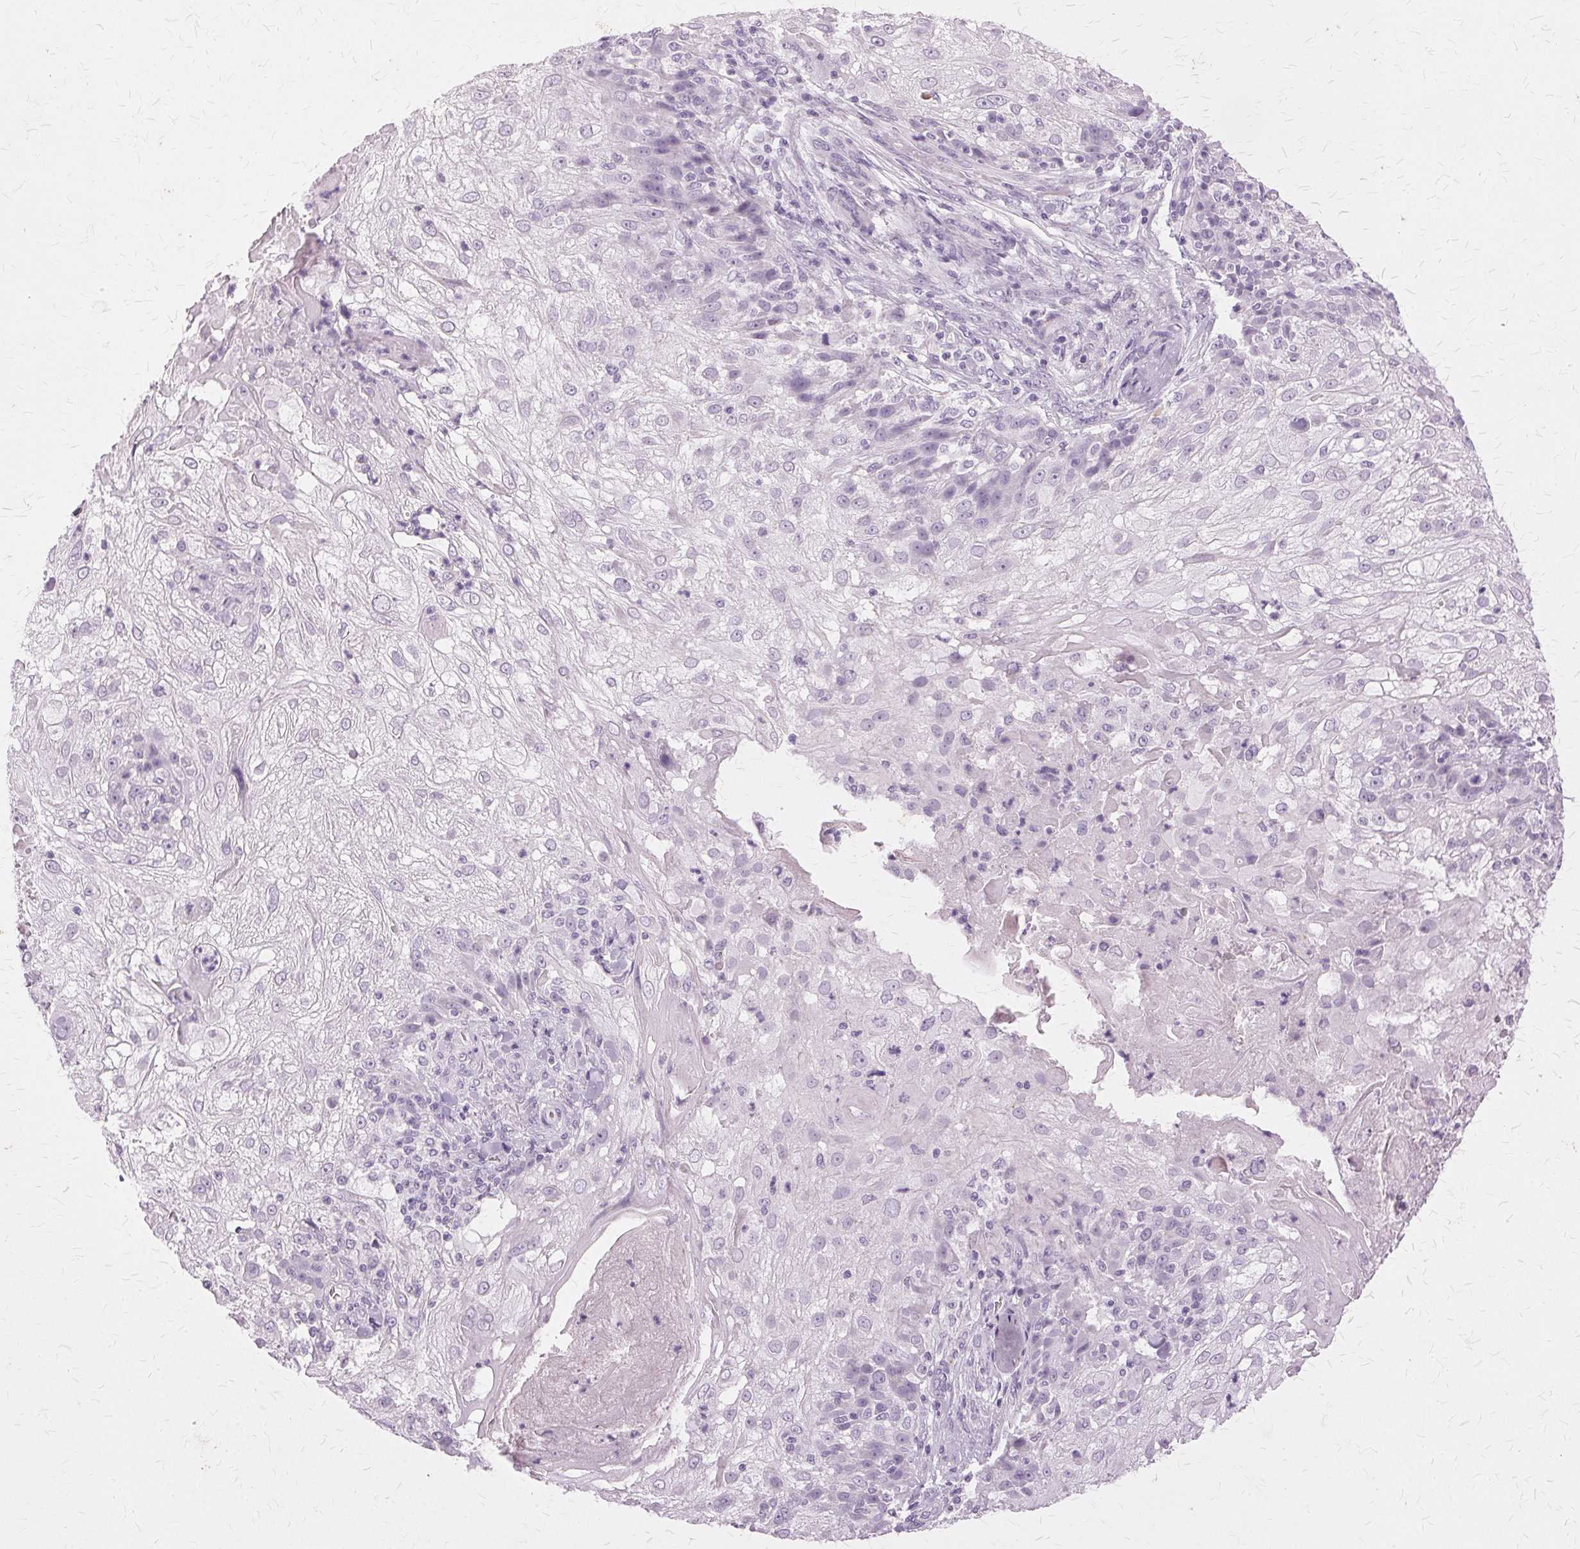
{"staining": {"intensity": "negative", "quantity": "none", "location": "none"}, "tissue": "skin cancer", "cell_type": "Tumor cells", "image_type": "cancer", "snomed": [{"axis": "morphology", "description": "Normal tissue, NOS"}, {"axis": "morphology", "description": "Squamous cell carcinoma, NOS"}, {"axis": "topography", "description": "Skin"}], "caption": "This is an IHC histopathology image of skin squamous cell carcinoma. There is no expression in tumor cells.", "gene": "SLC45A3", "patient": {"sex": "female", "age": 83}}